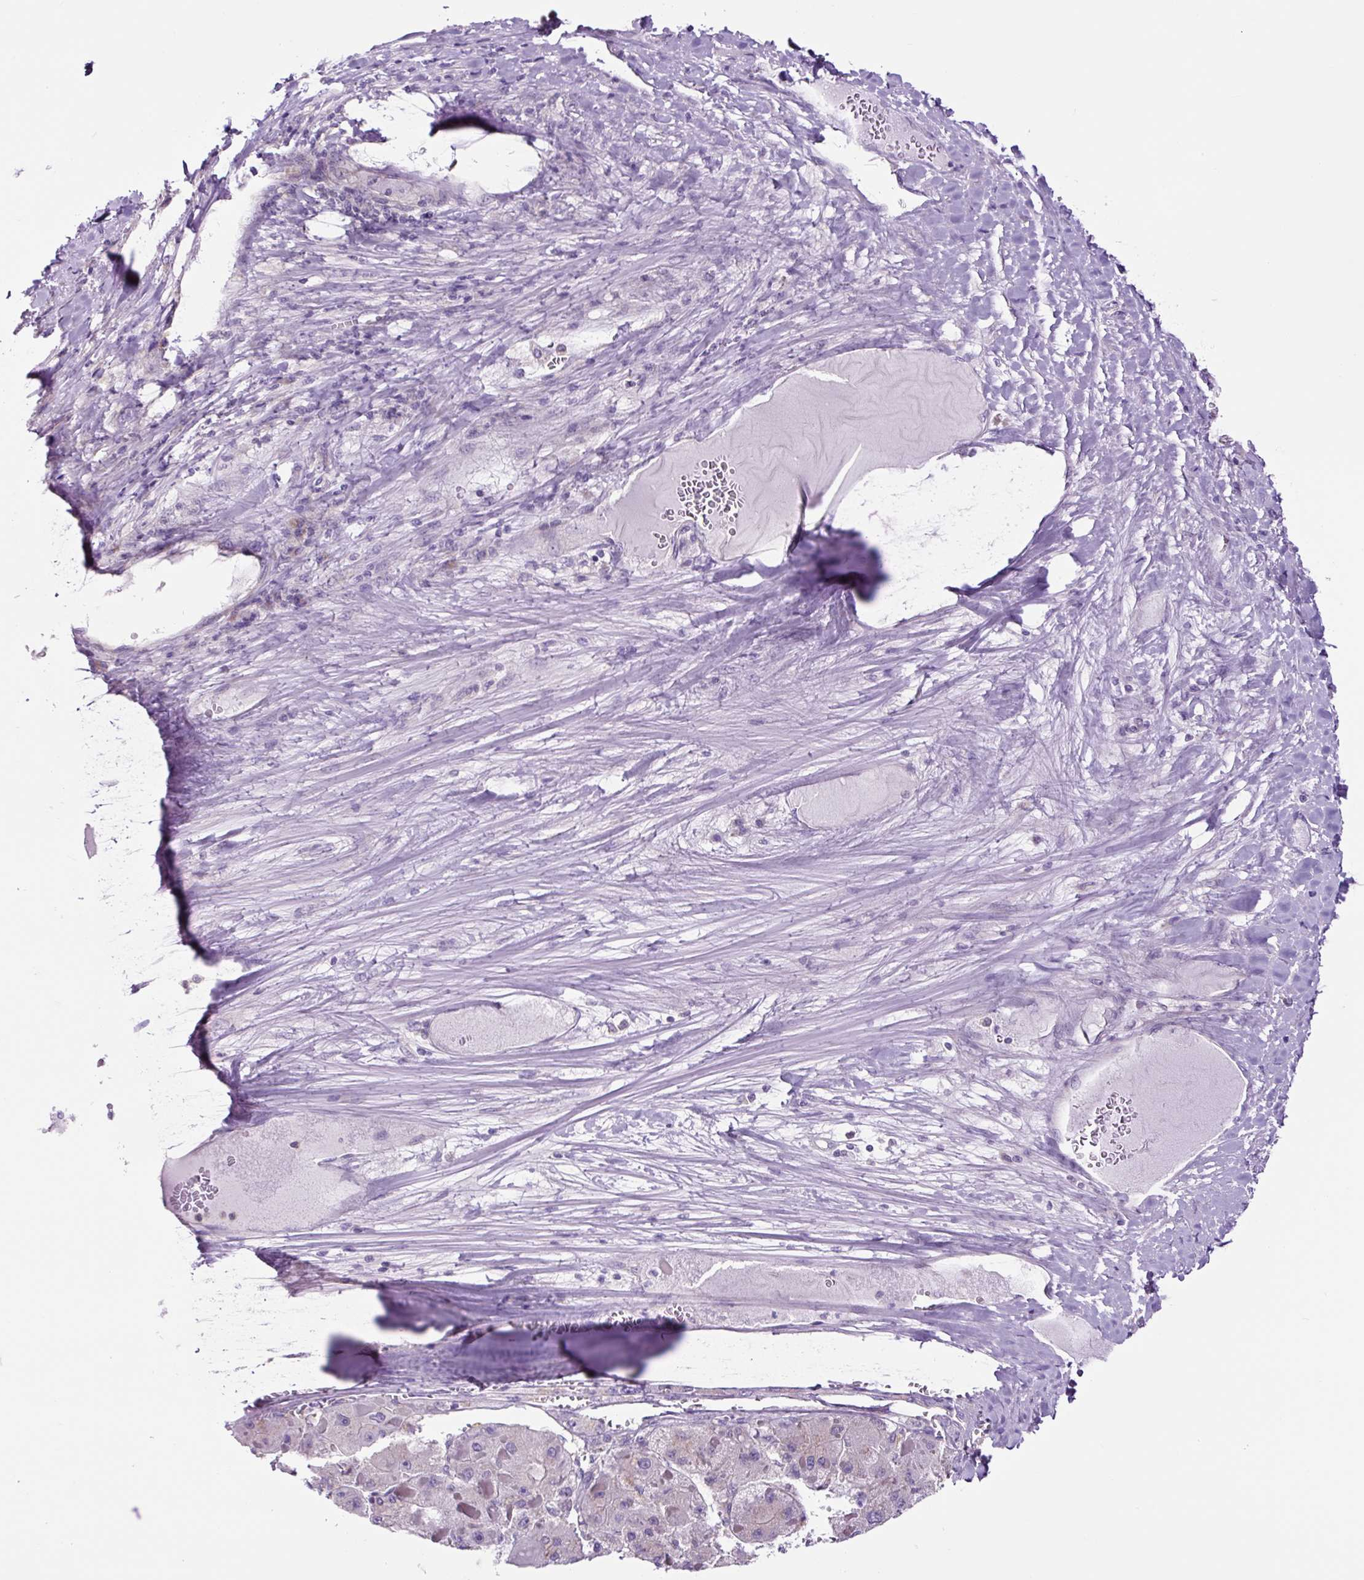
{"staining": {"intensity": "negative", "quantity": "none", "location": "none"}, "tissue": "liver cancer", "cell_type": "Tumor cells", "image_type": "cancer", "snomed": [{"axis": "morphology", "description": "Carcinoma, Hepatocellular, NOS"}, {"axis": "topography", "description": "Liver"}], "caption": "There is no significant positivity in tumor cells of hepatocellular carcinoma (liver).", "gene": "GORASP1", "patient": {"sex": "female", "age": 73}}